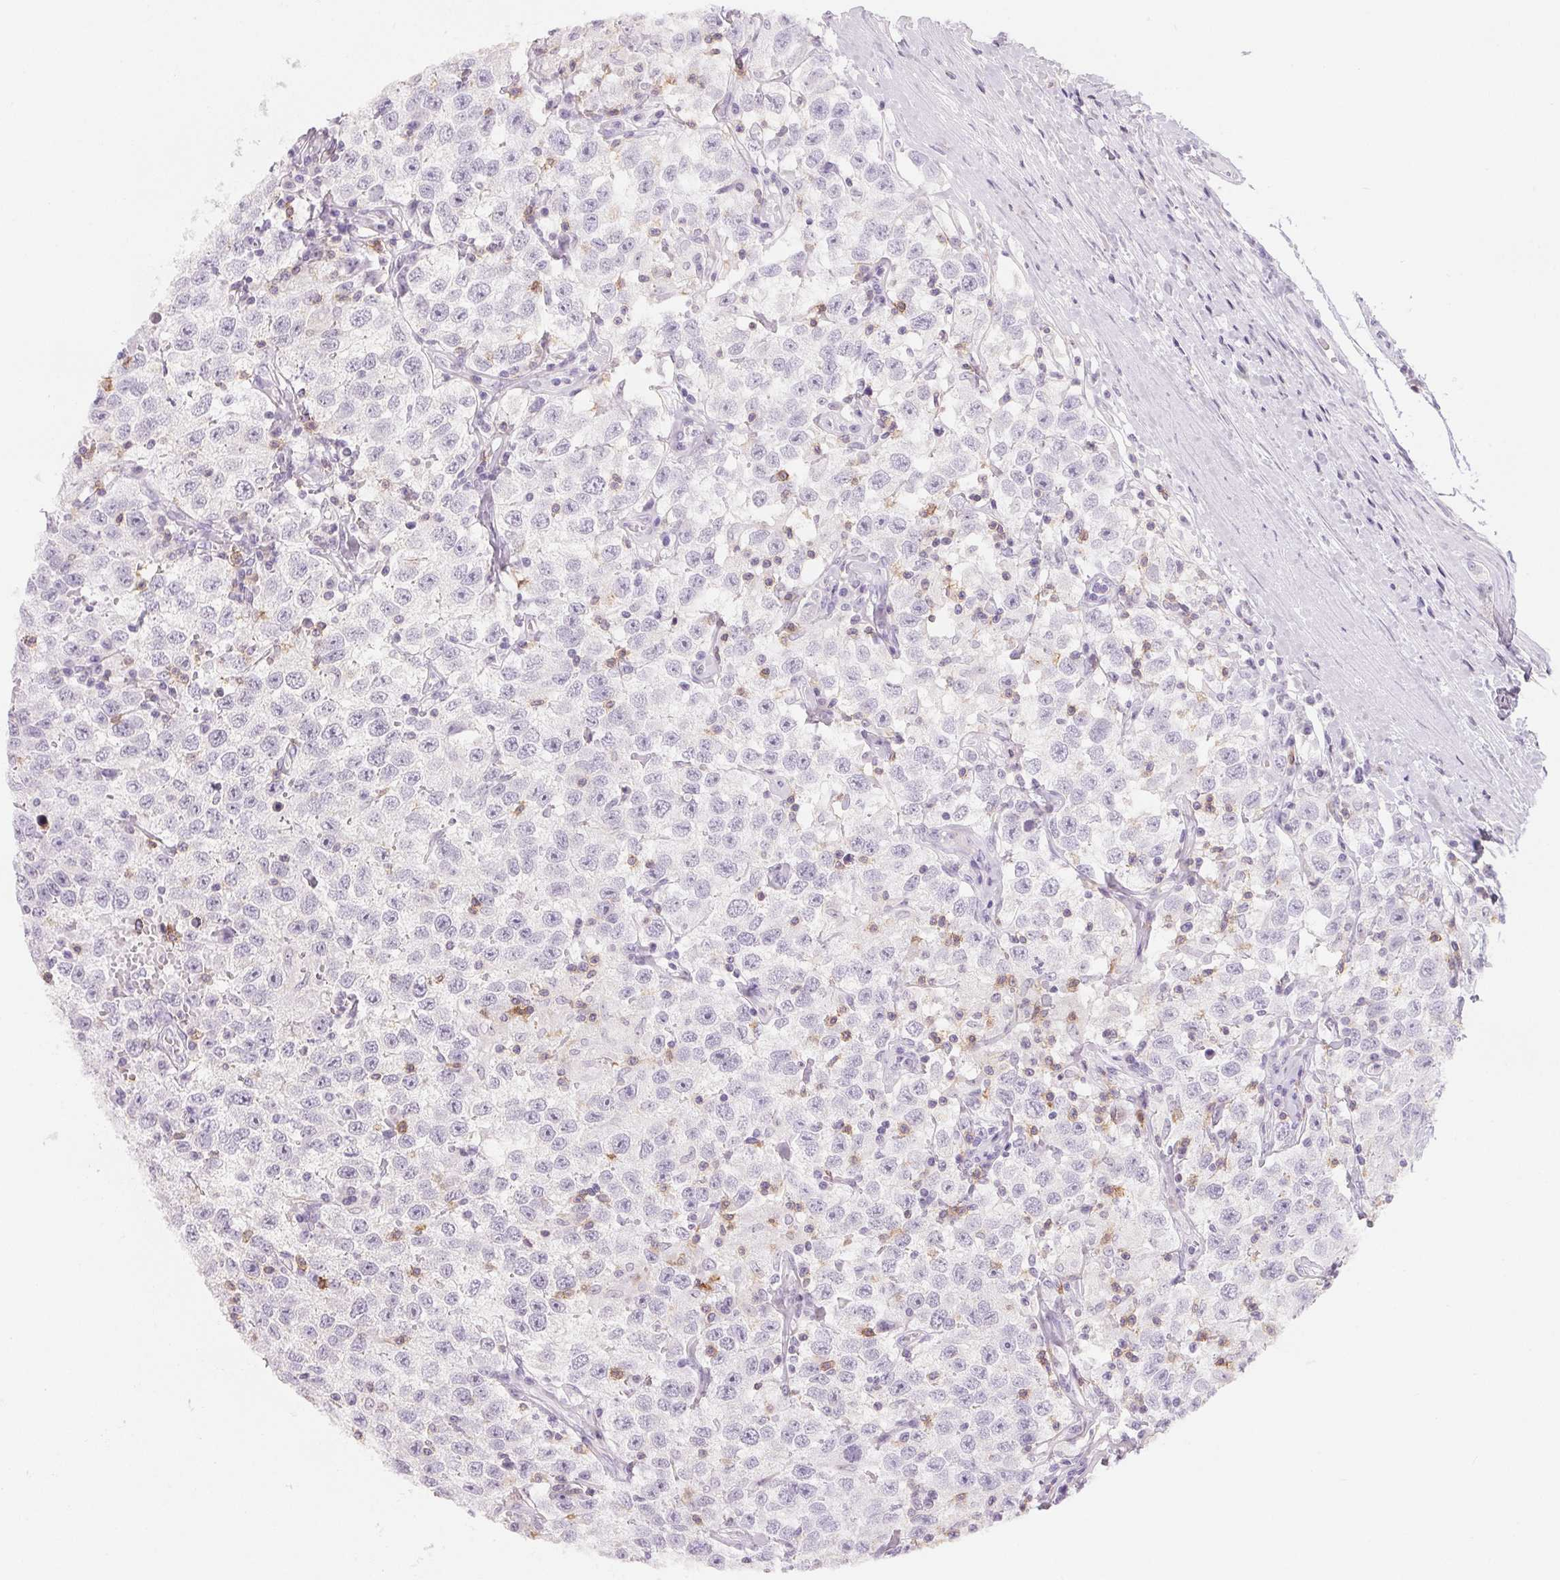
{"staining": {"intensity": "negative", "quantity": "none", "location": "none"}, "tissue": "testis cancer", "cell_type": "Tumor cells", "image_type": "cancer", "snomed": [{"axis": "morphology", "description": "Seminoma, NOS"}, {"axis": "topography", "description": "Testis"}], "caption": "This histopathology image is of testis seminoma stained with immunohistochemistry (IHC) to label a protein in brown with the nuclei are counter-stained blue. There is no expression in tumor cells.", "gene": "CD69", "patient": {"sex": "male", "age": 41}}